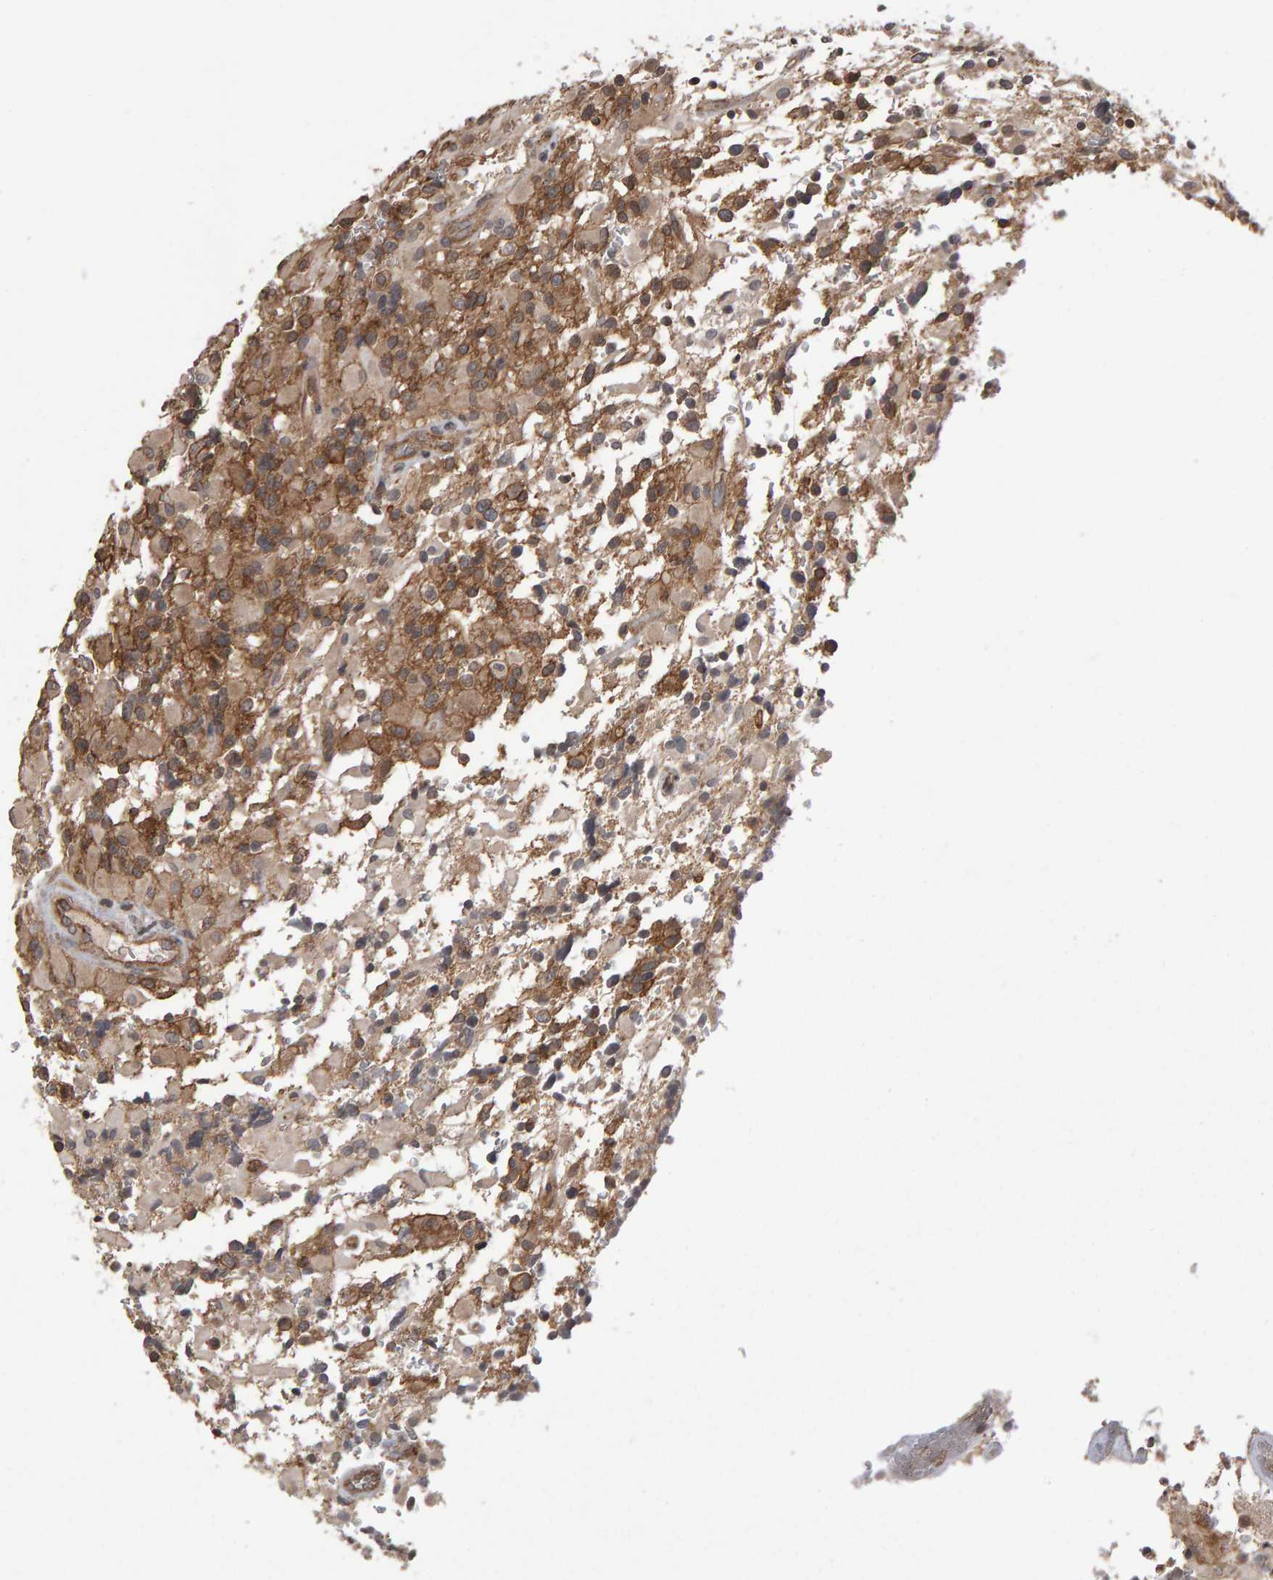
{"staining": {"intensity": "moderate", "quantity": ">75%", "location": "cytoplasmic/membranous"}, "tissue": "glioma", "cell_type": "Tumor cells", "image_type": "cancer", "snomed": [{"axis": "morphology", "description": "Glioma, malignant, High grade"}, {"axis": "topography", "description": "Brain"}], "caption": "This is an image of immunohistochemistry (IHC) staining of malignant glioma (high-grade), which shows moderate positivity in the cytoplasmic/membranous of tumor cells.", "gene": "SCRIB", "patient": {"sex": "male", "age": 71}}